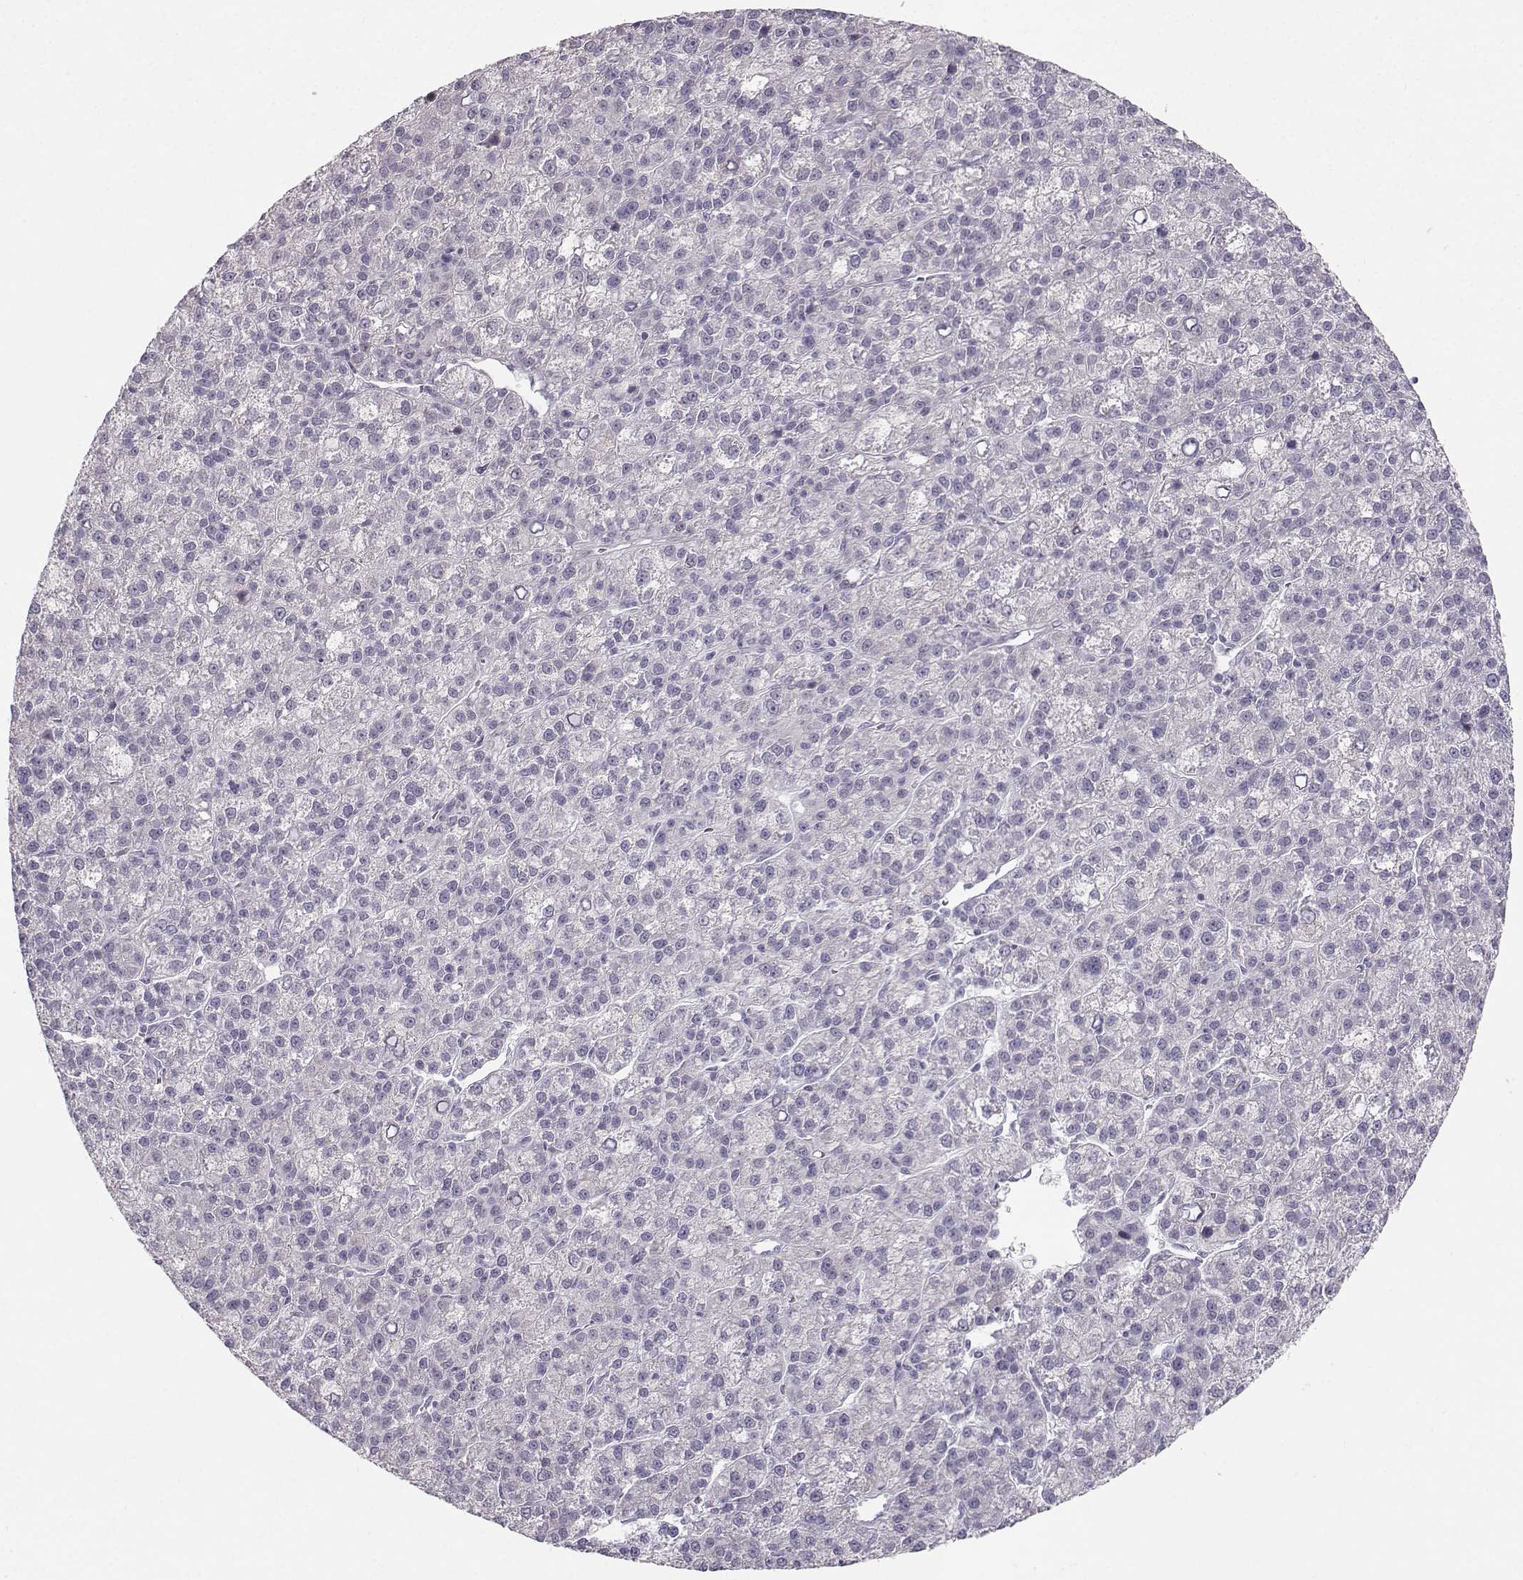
{"staining": {"intensity": "negative", "quantity": "none", "location": "none"}, "tissue": "liver cancer", "cell_type": "Tumor cells", "image_type": "cancer", "snomed": [{"axis": "morphology", "description": "Carcinoma, Hepatocellular, NOS"}, {"axis": "topography", "description": "Liver"}], "caption": "Tumor cells show no significant protein expression in liver cancer (hepatocellular carcinoma).", "gene": "CASR", "patient": {"sex": "female", "age": 60}}